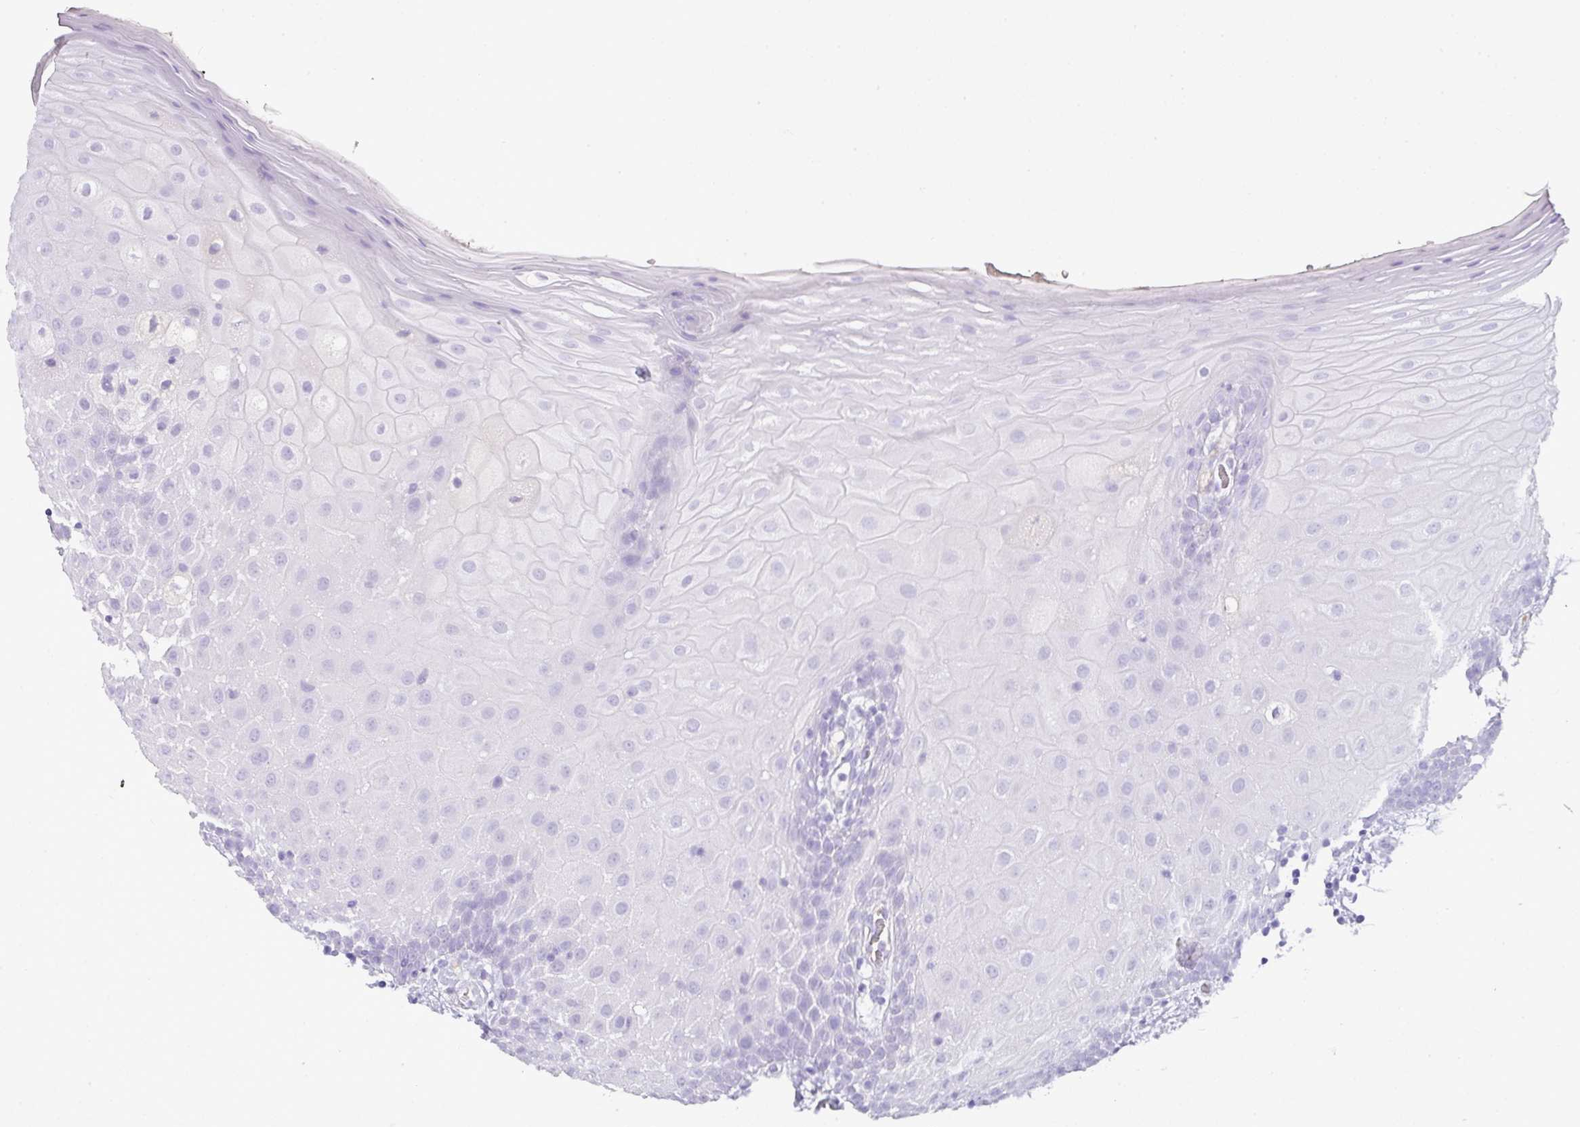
{"staining": {"intensity": "negative", "quantity": "none", "location": "none"}, "tissue": "oral mucosa", "cell_type": "Squamous epithelial cells", "image_type": "normal", "snomed": [{"axis": "morphology", "description": "Normal tissue, NOS"}, {"axis": "morphology", "description": "Squamous cell carcinoma, NOS"}, {"axis": "topography", "description": "Oral tissue"}, {"axis": "topography", "description": "Tounge, NOS"}, {"axis": "topography", "description": "Head-Neck"}], "caption": "A histopathology image of oral mucosa stained for a protein demonstrates no brown staining in squamous epithelial cells. Brightfield microscopy of IHC stained with DAB (3,3'-diaminobenzidine) (brown) and hematoxylin (blue), captured at high magnification.", "gene": "TNP1", "patient": {"sex": "male", "age": 76}}